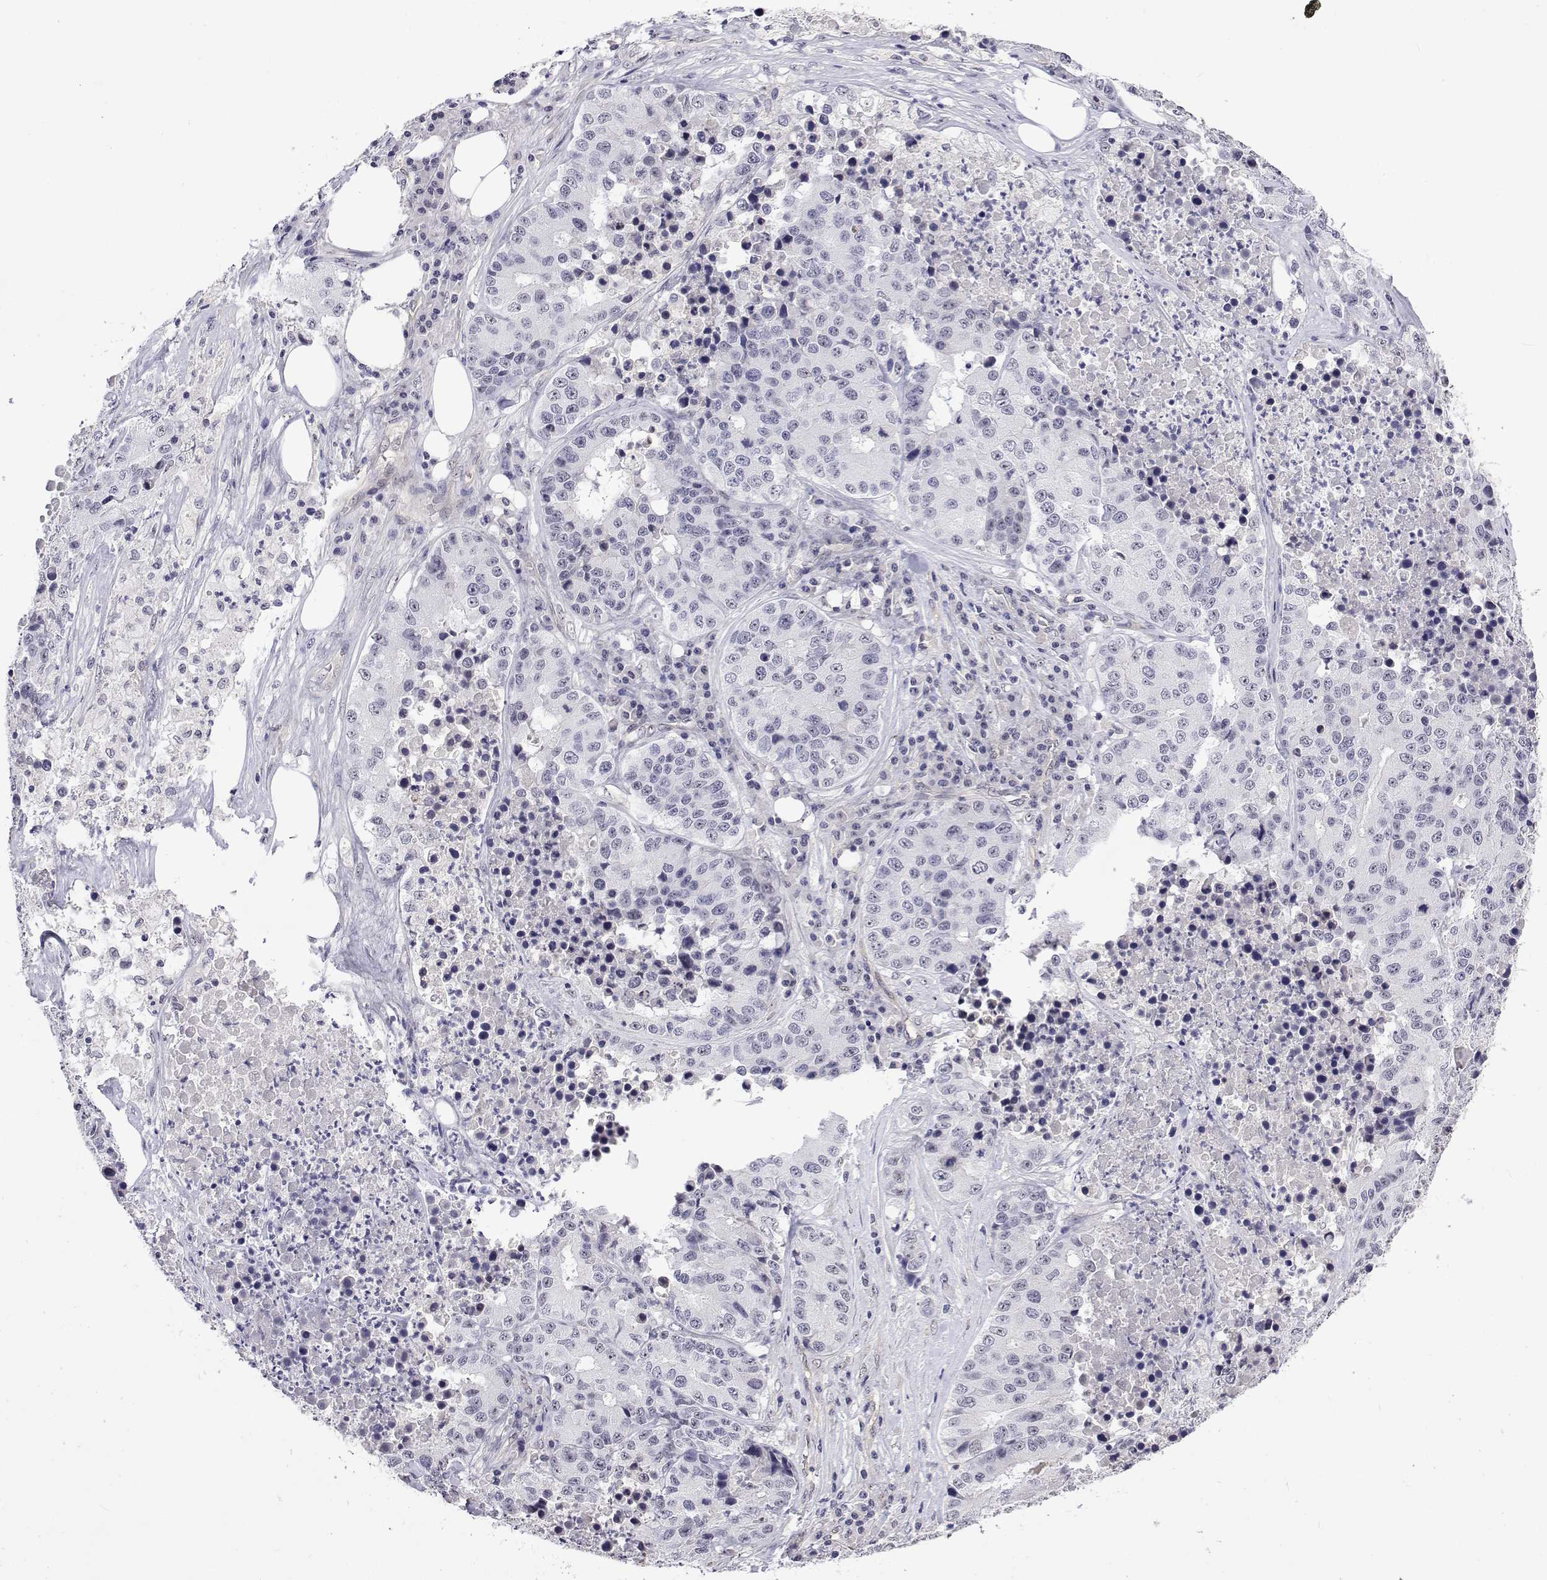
{"staining": {"intensity": "negative", "quantity": "none", "location": "none"}, "tissue": "stomach cancer", "cell_type": "Tumor cells", "image_type": "cancer", "snomed": [{"axis": "morphology", "description": "Adenocarcinoma, NOS"}, {"axis": "topography", "description": "Stomach"}], "caption": "An immunohistochemistry (IHC) photomicrograph of stomach adenocarcinoma is shown. There is no staining in tumor cells of stomach adenocarcinoma. (Brightfield microscopy of DAB immunohistochemistry at high magnification).", "gene": "NHP2", "patient": {"sex": "male", "age": 71}}